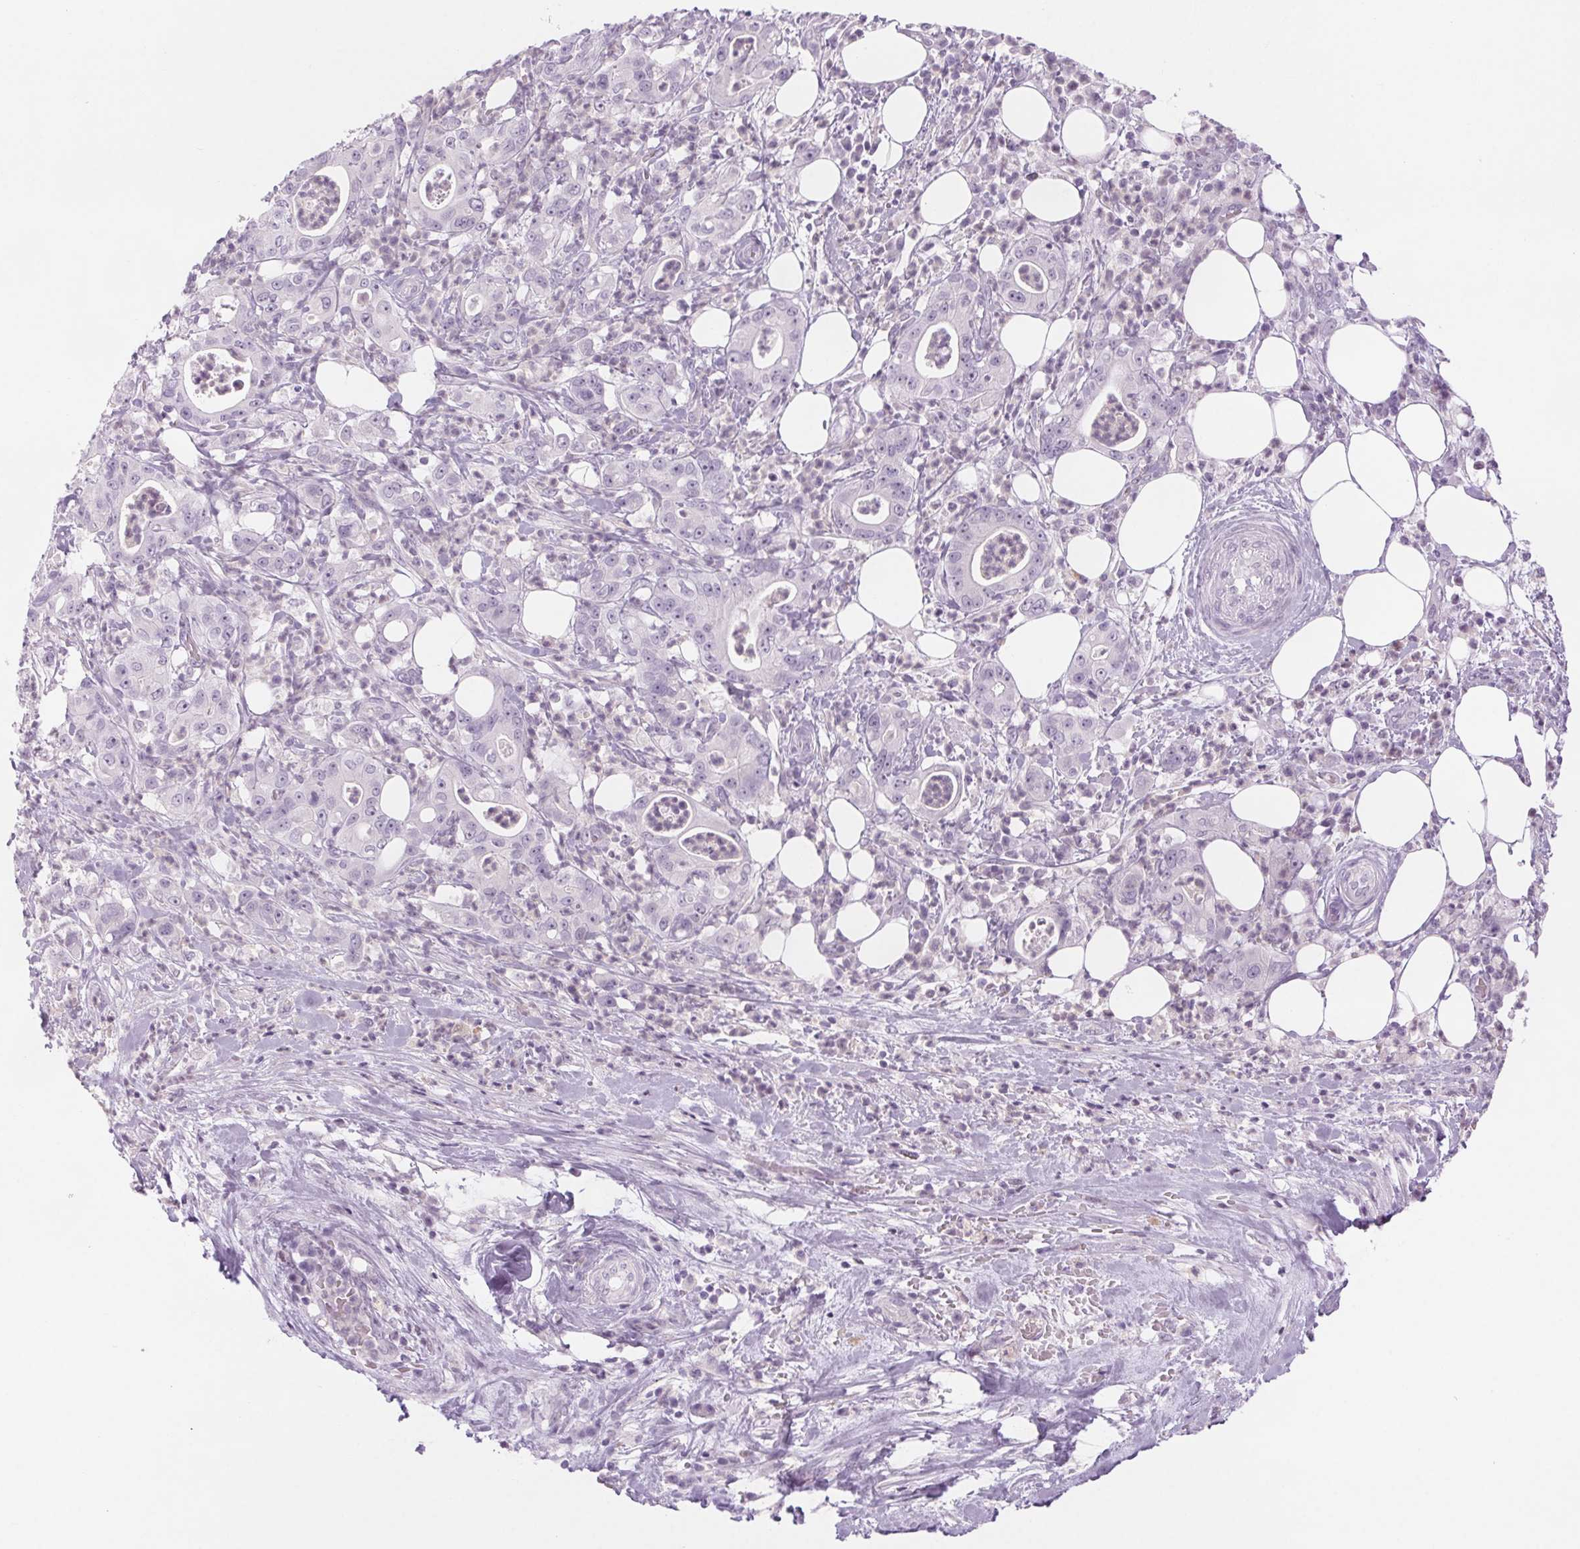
{"staining": {"intensity": "negative", "quantity": "none", "location": "none"}, "tissue": "pancreatic cancer", "cell_type": "Tumor cells", "image_type": "cancer", "snomed": [{"axis": "morphology", "description": "Adenocarcinoma, NOS"}, {"axis": "topography", "description": "Pancreas"}], "caption": "This is an immunohistochemistry histopathology image of human adenocarcinoma (pancreatic). There is no staining in tumor cells.", "gene": "SLC6A19", "patient": {"sex": "male", "age": 71}}